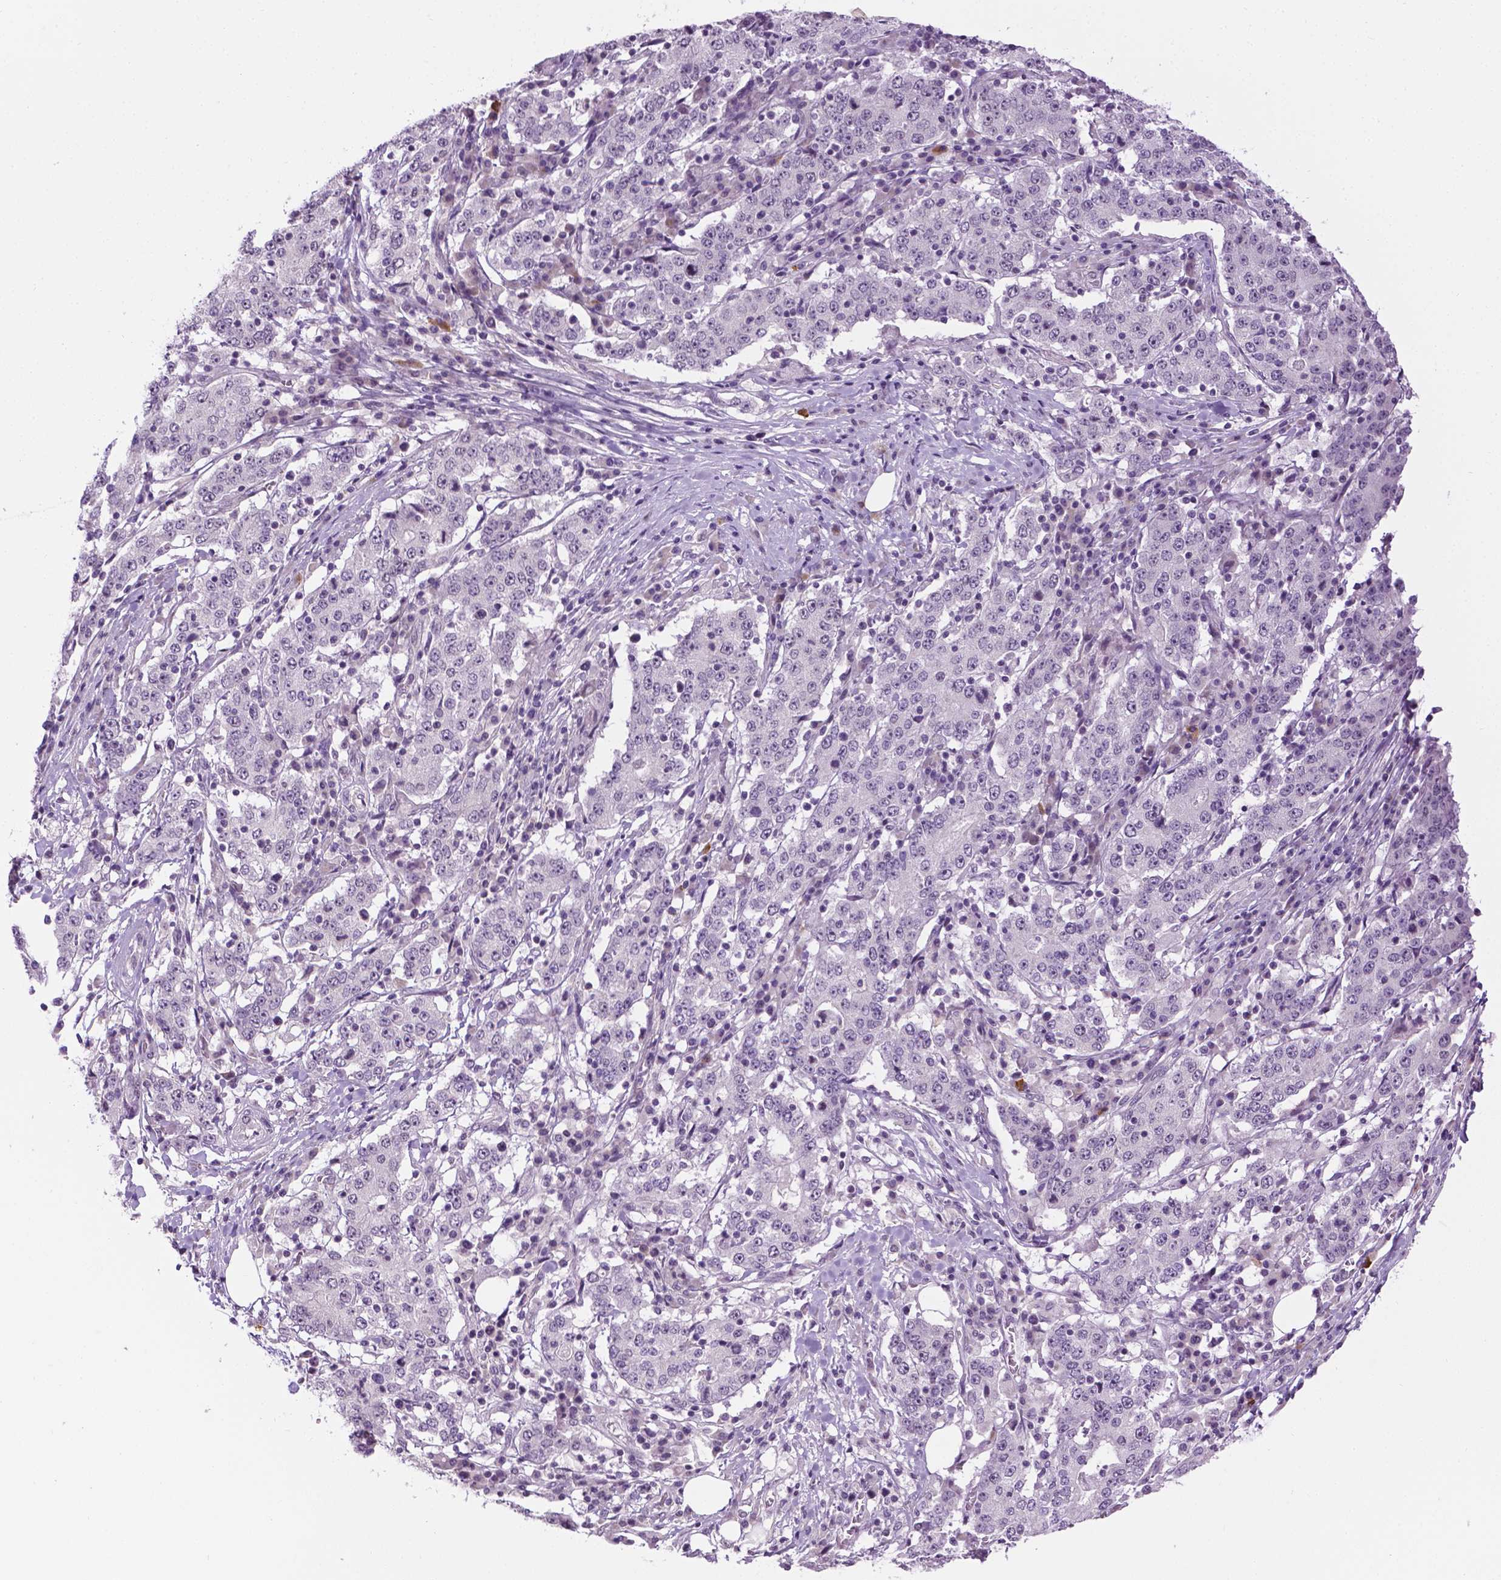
{"staining": {"intensity": "negative", "quantity": "none", "location": "none"}, "tissue": "stomach cancer", "cell_type": "Tumor cells", "image_type": "cancer", "snomed": [{"axis": "morphology", "description": "Adenocarcinoma, NOS"}, {"axis": "topography", "description": "Stomach"}], "caption": "Immunohistochemical staining of human stomach adenocarcinoma displays no significant expression in tumor cells. (DAB IHC, high magnification).", "gene": "DENND4A", "patient": {"sex": "male", "age": 59}}